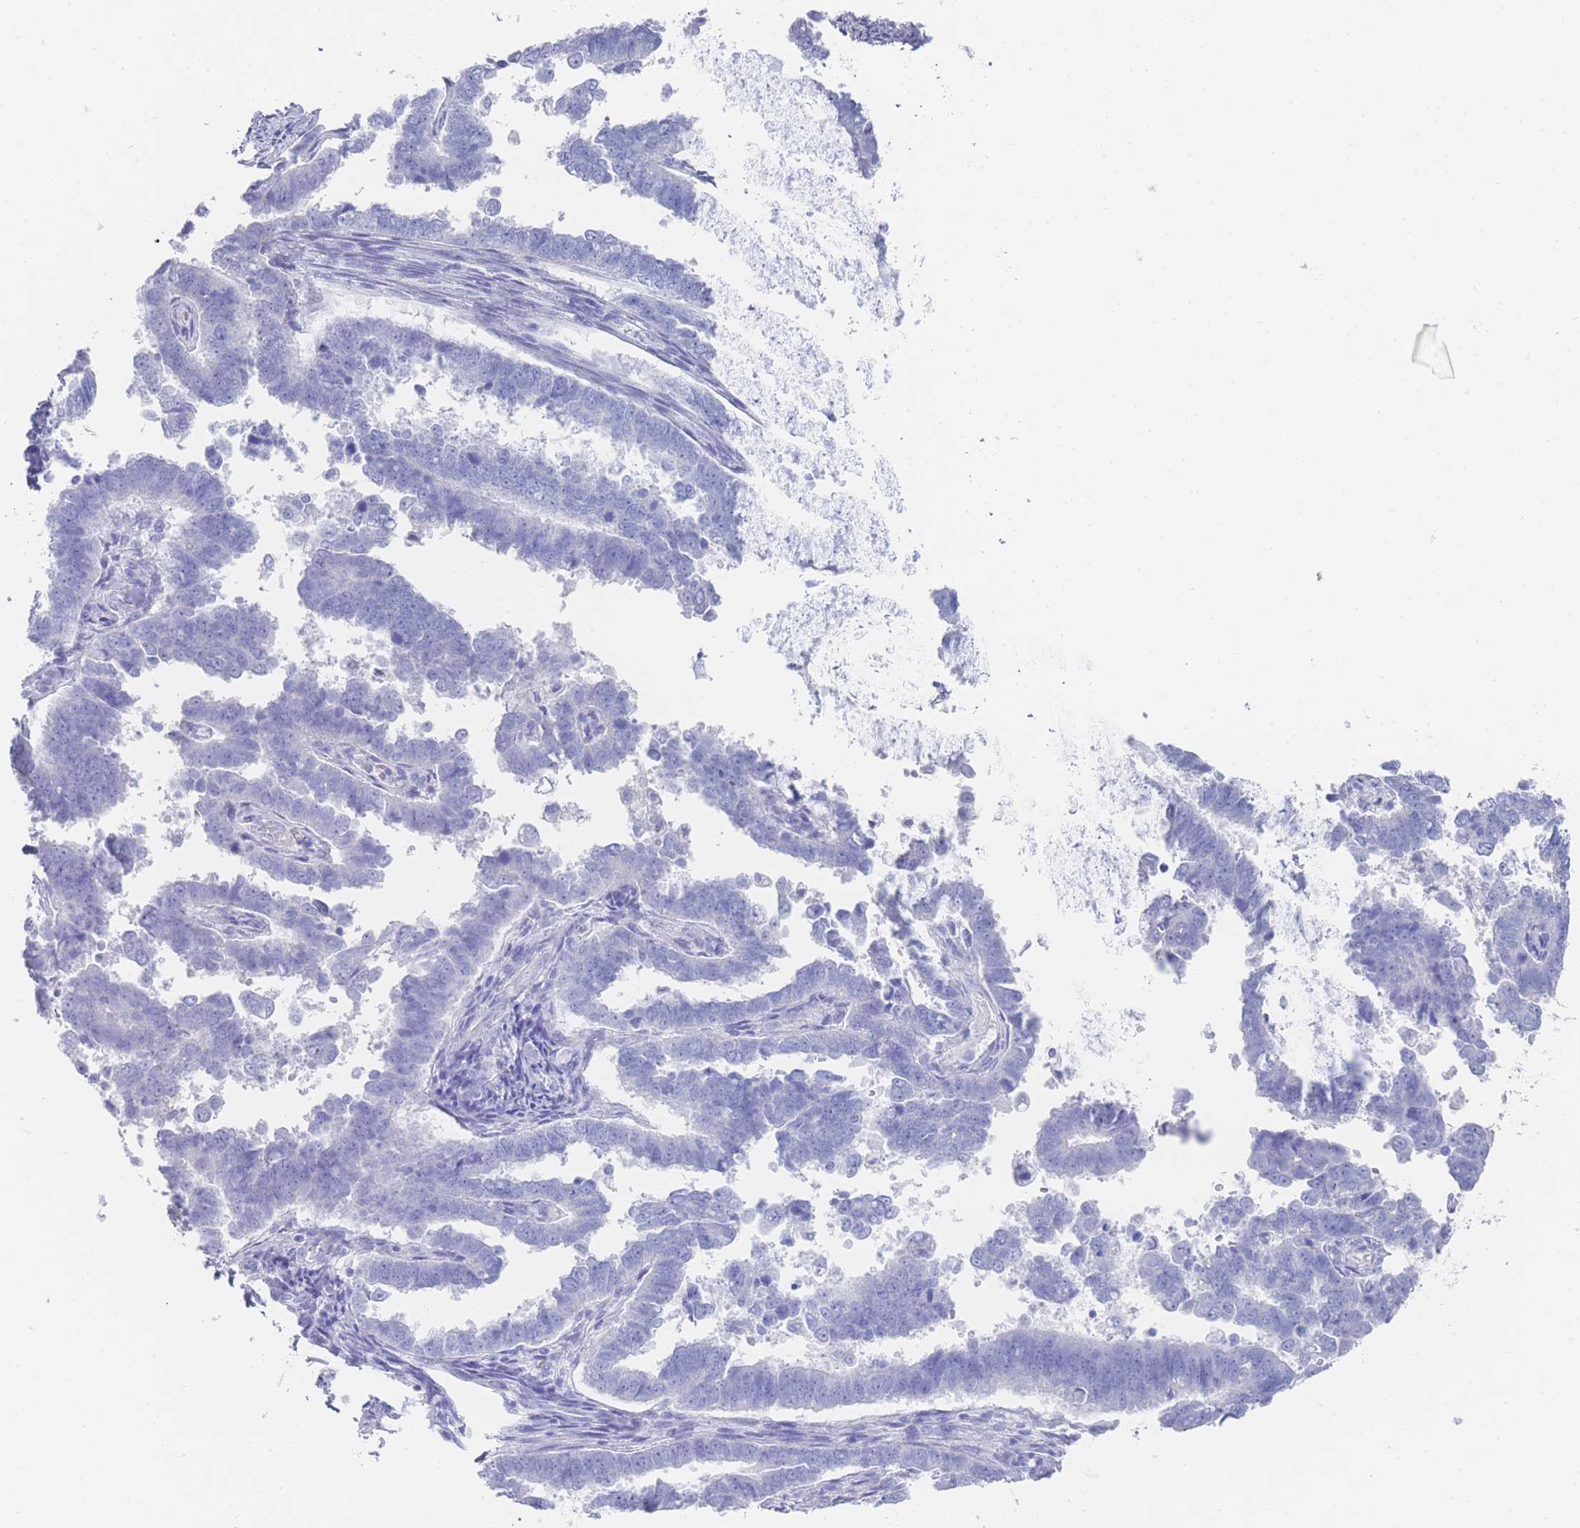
{"staining": {"intensity": "negative", "quantity": "none", "location": "none"}, "tissue": "endometrial cancer", "cell_type": "Tumor cells", "image_type": "cancer", "snomed": [{"axis": "morphology", "description": "Adenocarcinoma, NOS"}, {"axis": "topography", "description": "Endometrium"}], "caption": "Photomicrograph shows no protein expression in tumor cells of adenocarcinoma (endometrial) tissue. (Brightfield microscopy of DAB IHC at high magnification).", "gene": "LRRC37A", "patient": {"sex": "female", "age": 75}}